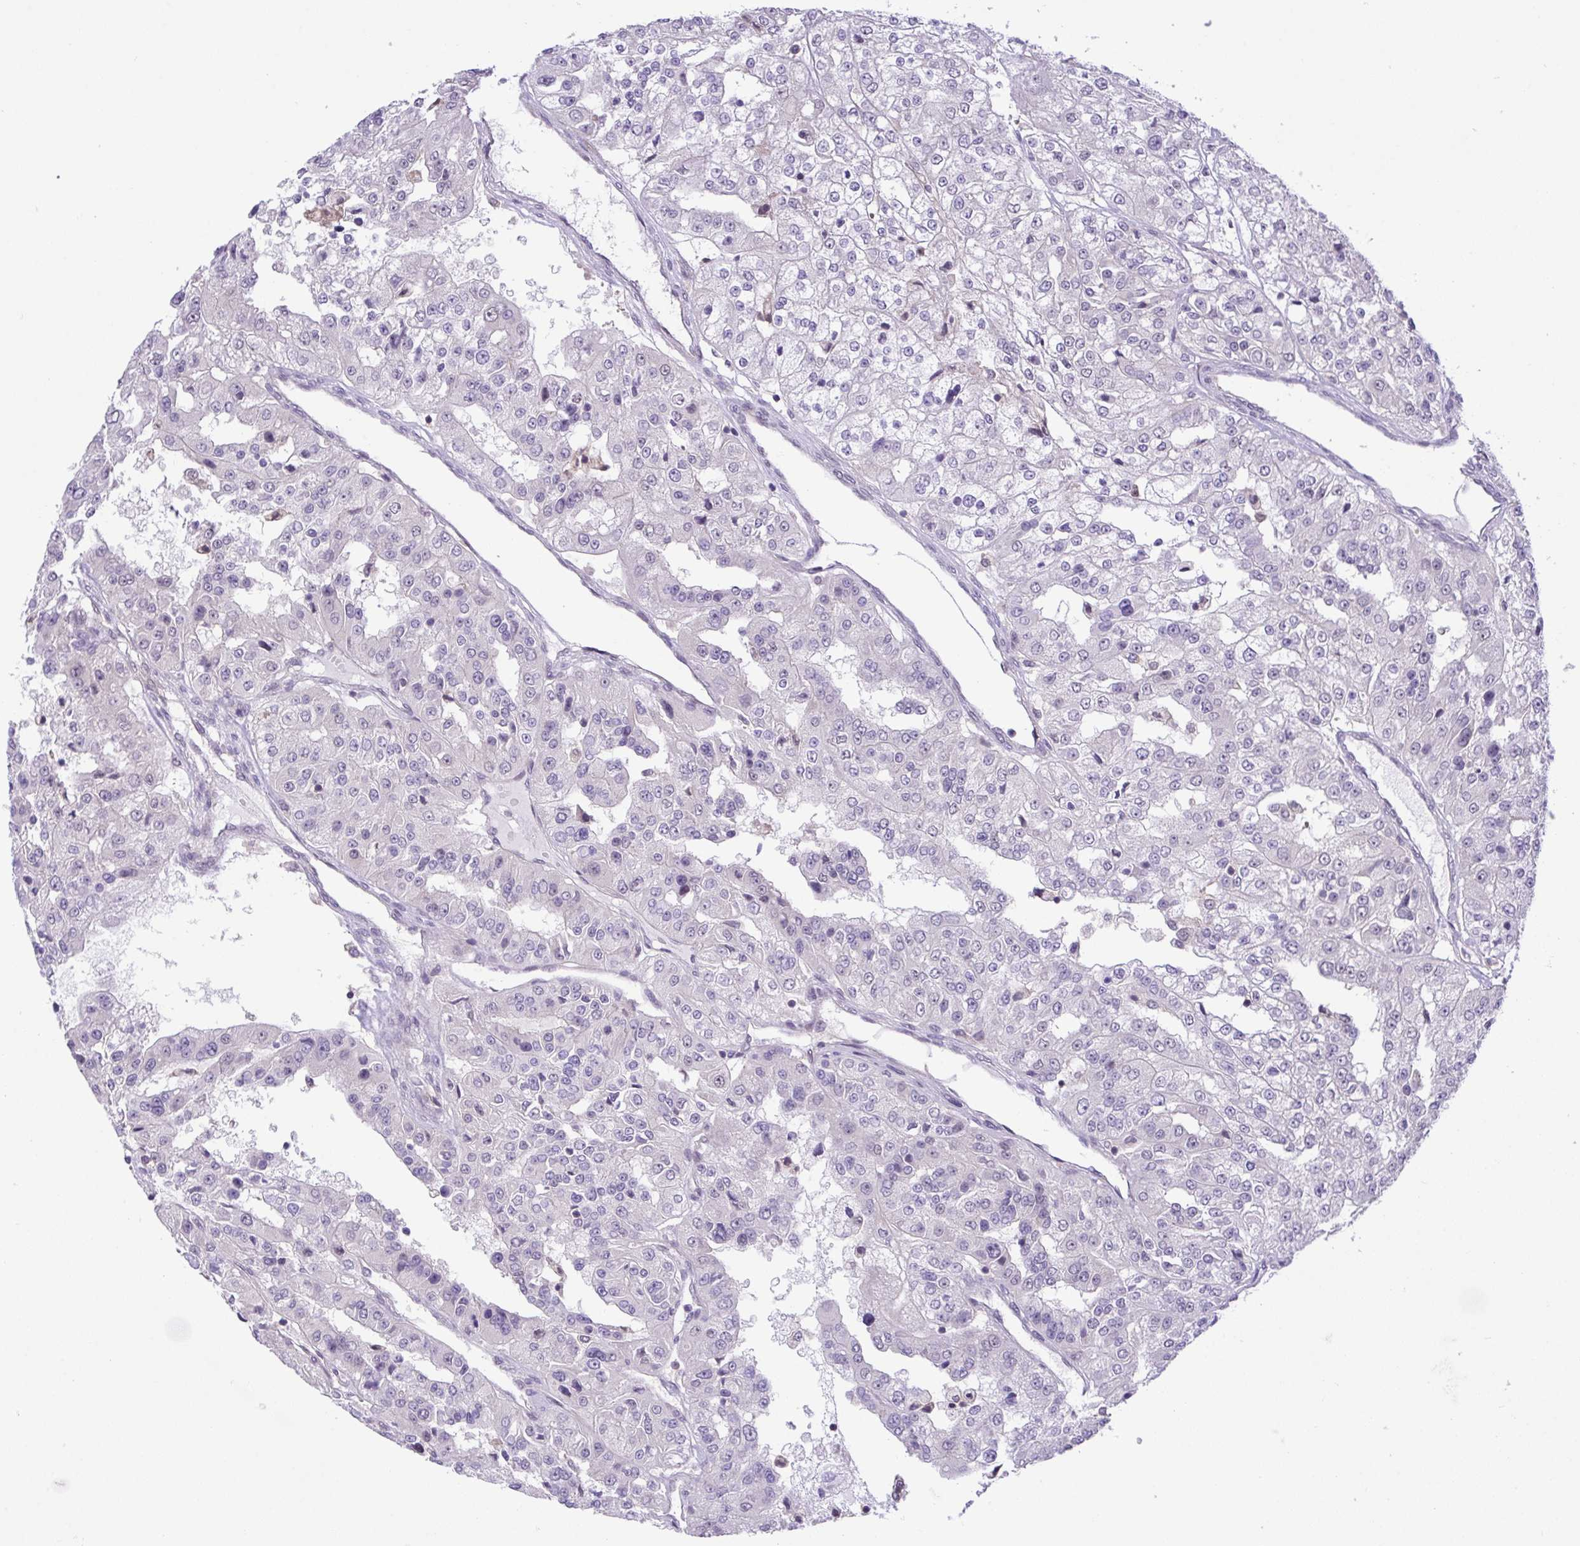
{"staining": {"intensity": "negative", "quantity": "none", "location": "none"}, "tissue": "renal cancer", "cell_type": "Tumor cells", "image_type": "cancer", "snomed": [{"axis": "morphology", "description": "Adenocarcinoma, NOS"}, {"axis": "topography", "description": "Kidney"}], "caption": "Tumor cells show no significant protein expression in adenocarcinoma (renal). The staining was performed using DAB to visualize the protein expression in brown, while the nuclei were stained in blue with hematoxylin (Magnification: 20x).", "gene": "ZNF444", "patient": {"sex": "female", "age": 63}}